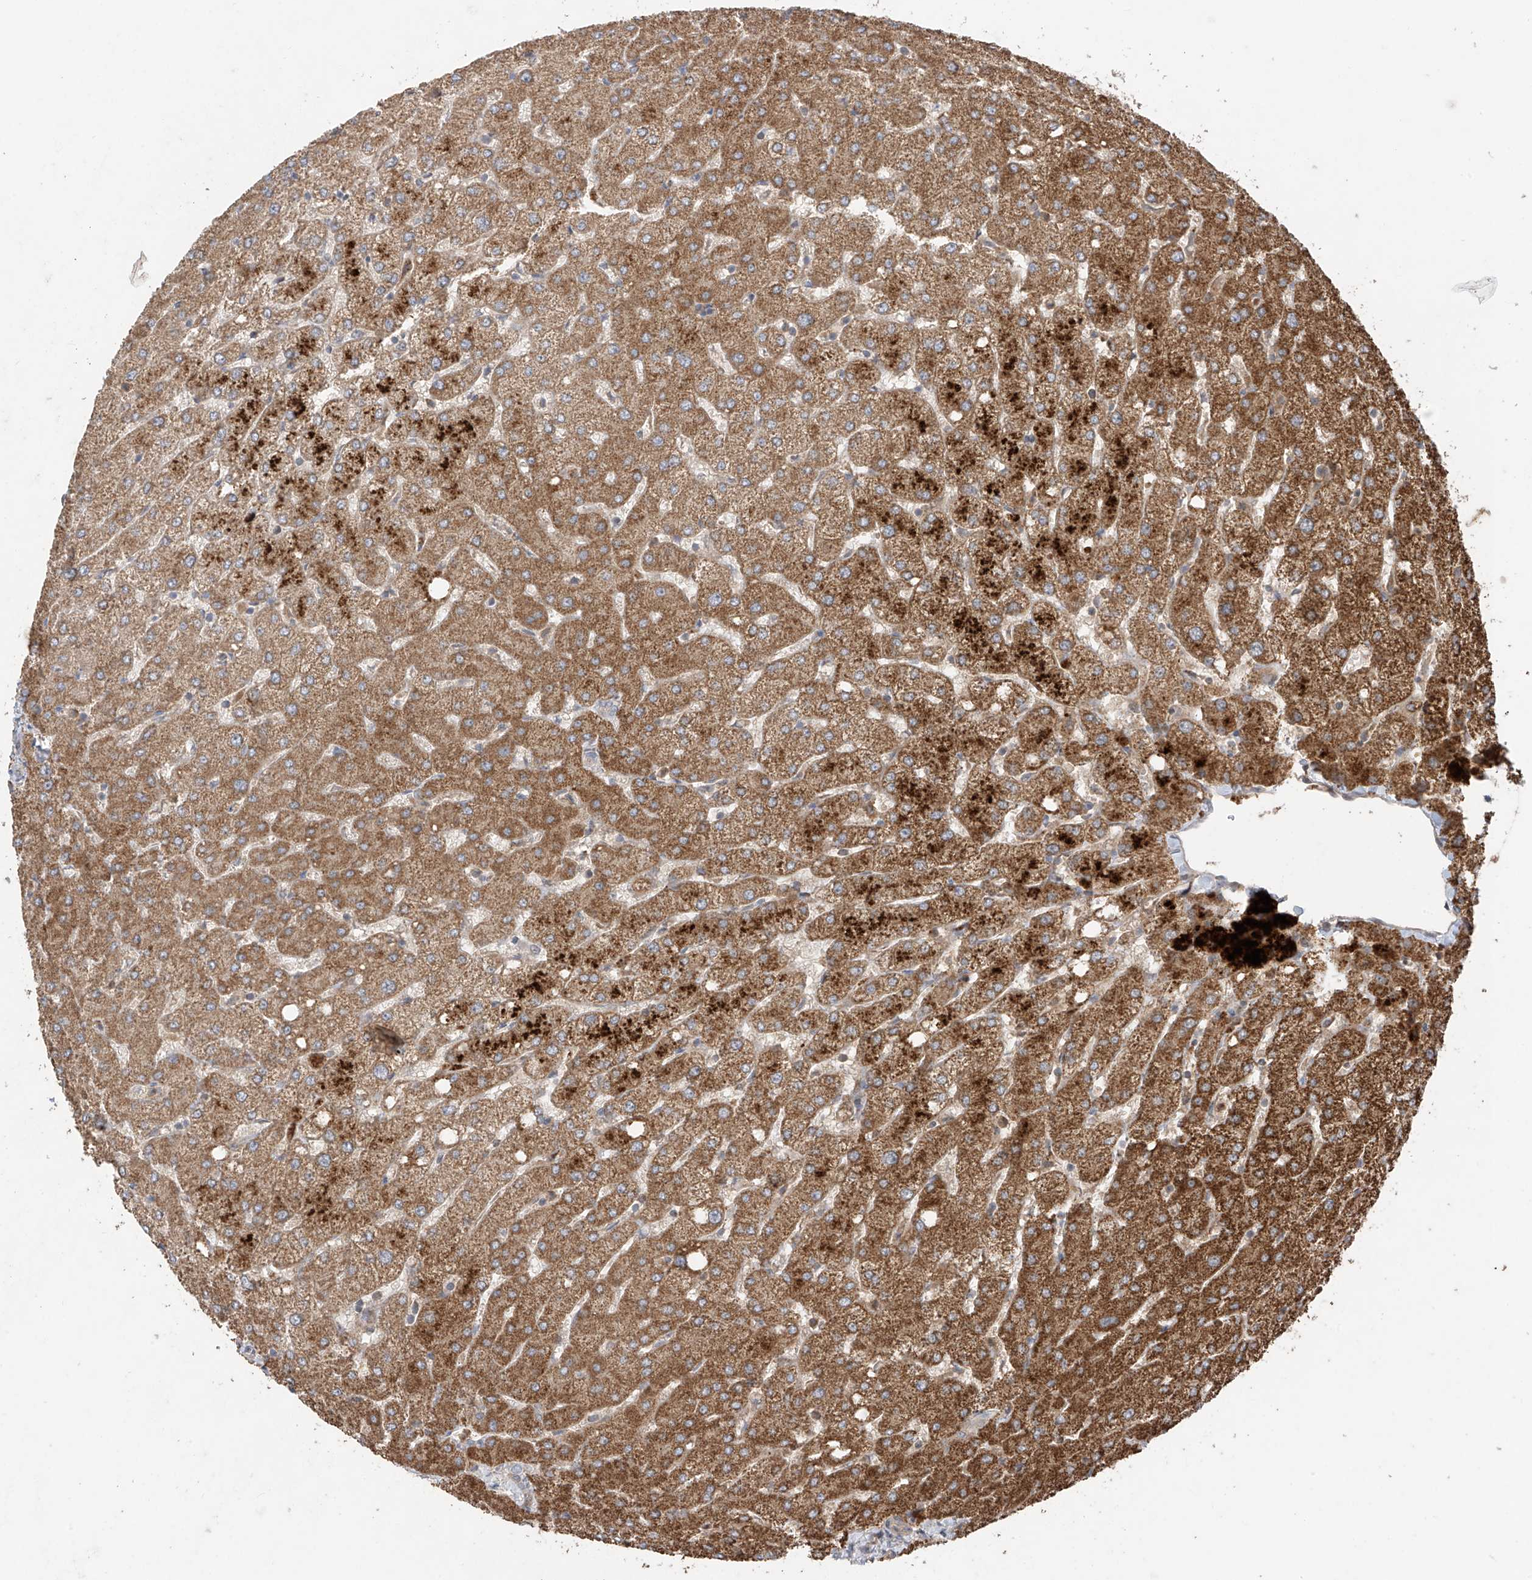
{"staining": {"intensity": "negative", "quantity": "none", "location": "none"}, "tissue": "liver", "cell_type": "Cholangiocytes", "image_type": "normal", "snomed": [{"axis": "morphology", "description": "Normal tissue, NOS"}, {"axis": "topography", "description": "Liver"}], "caption": "High magnification brightfield microscopy of normal liver stained with DAB (3,3'-diaminobenzidine) (brown) and counterstained with hematoxylin (blue): cholangiocytes show no significant expression.", "gene": "CACNA2D4", "patient": {"sex": "female", "age": 54}}